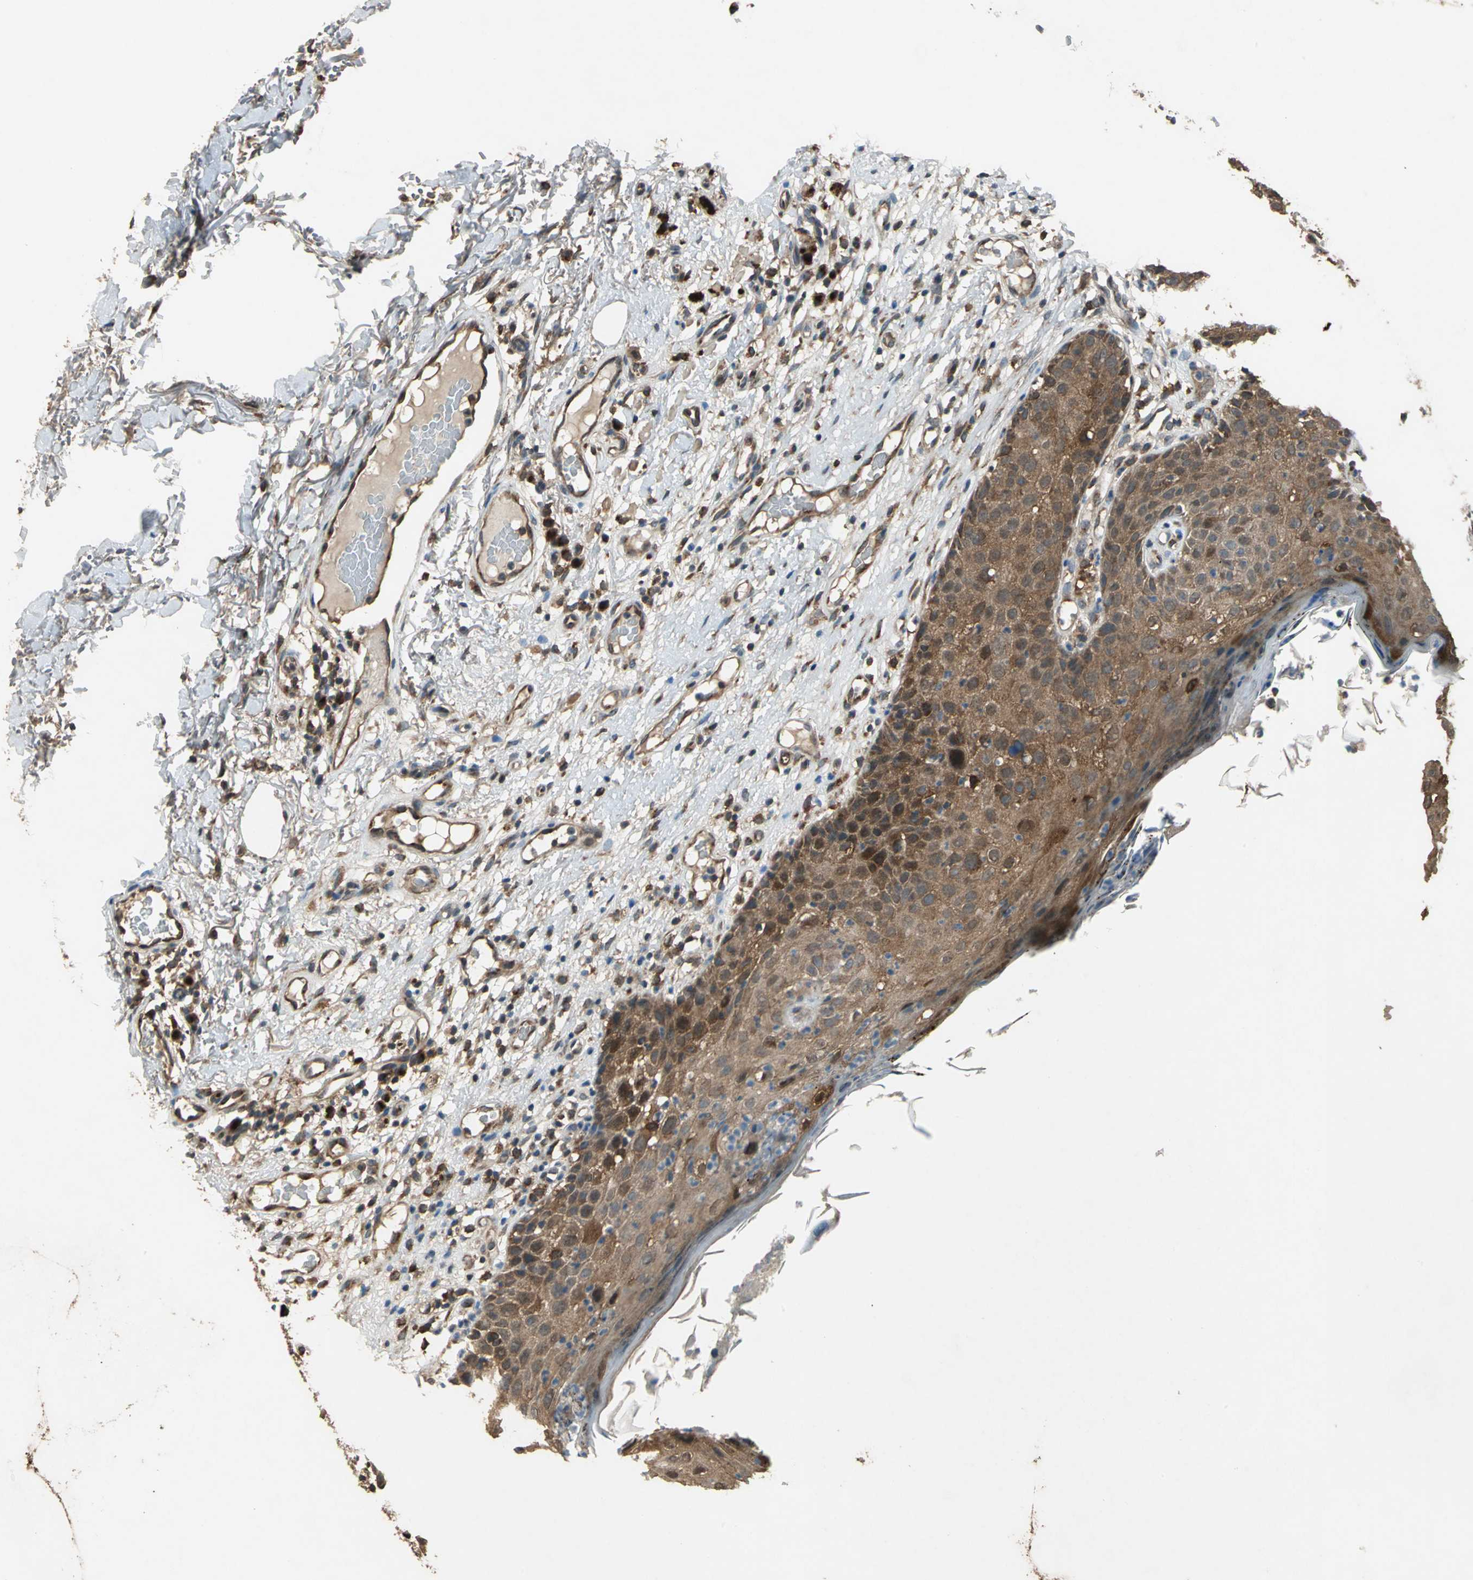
{"staining": {"intensity": "moderate", "quantity": ">75%", "location": "cytoplasmic/membranous"}, "tissue": "skin cancer", "cell_type": "Tumor cells", "image_type": "cancer", "snomed": [{"axis": "morphology", "description": "Squamous cell carcinoma, NOS"}, {"axis": "topography", "description": "Skin"}], "caption": "Protein staining exhibits moderate cytoplasmic/membranous expression in approximately >75% of tumor cells in skin cancer.", "gene": "NFKBIE", "patient": {"sex": "male", "age": 87}}